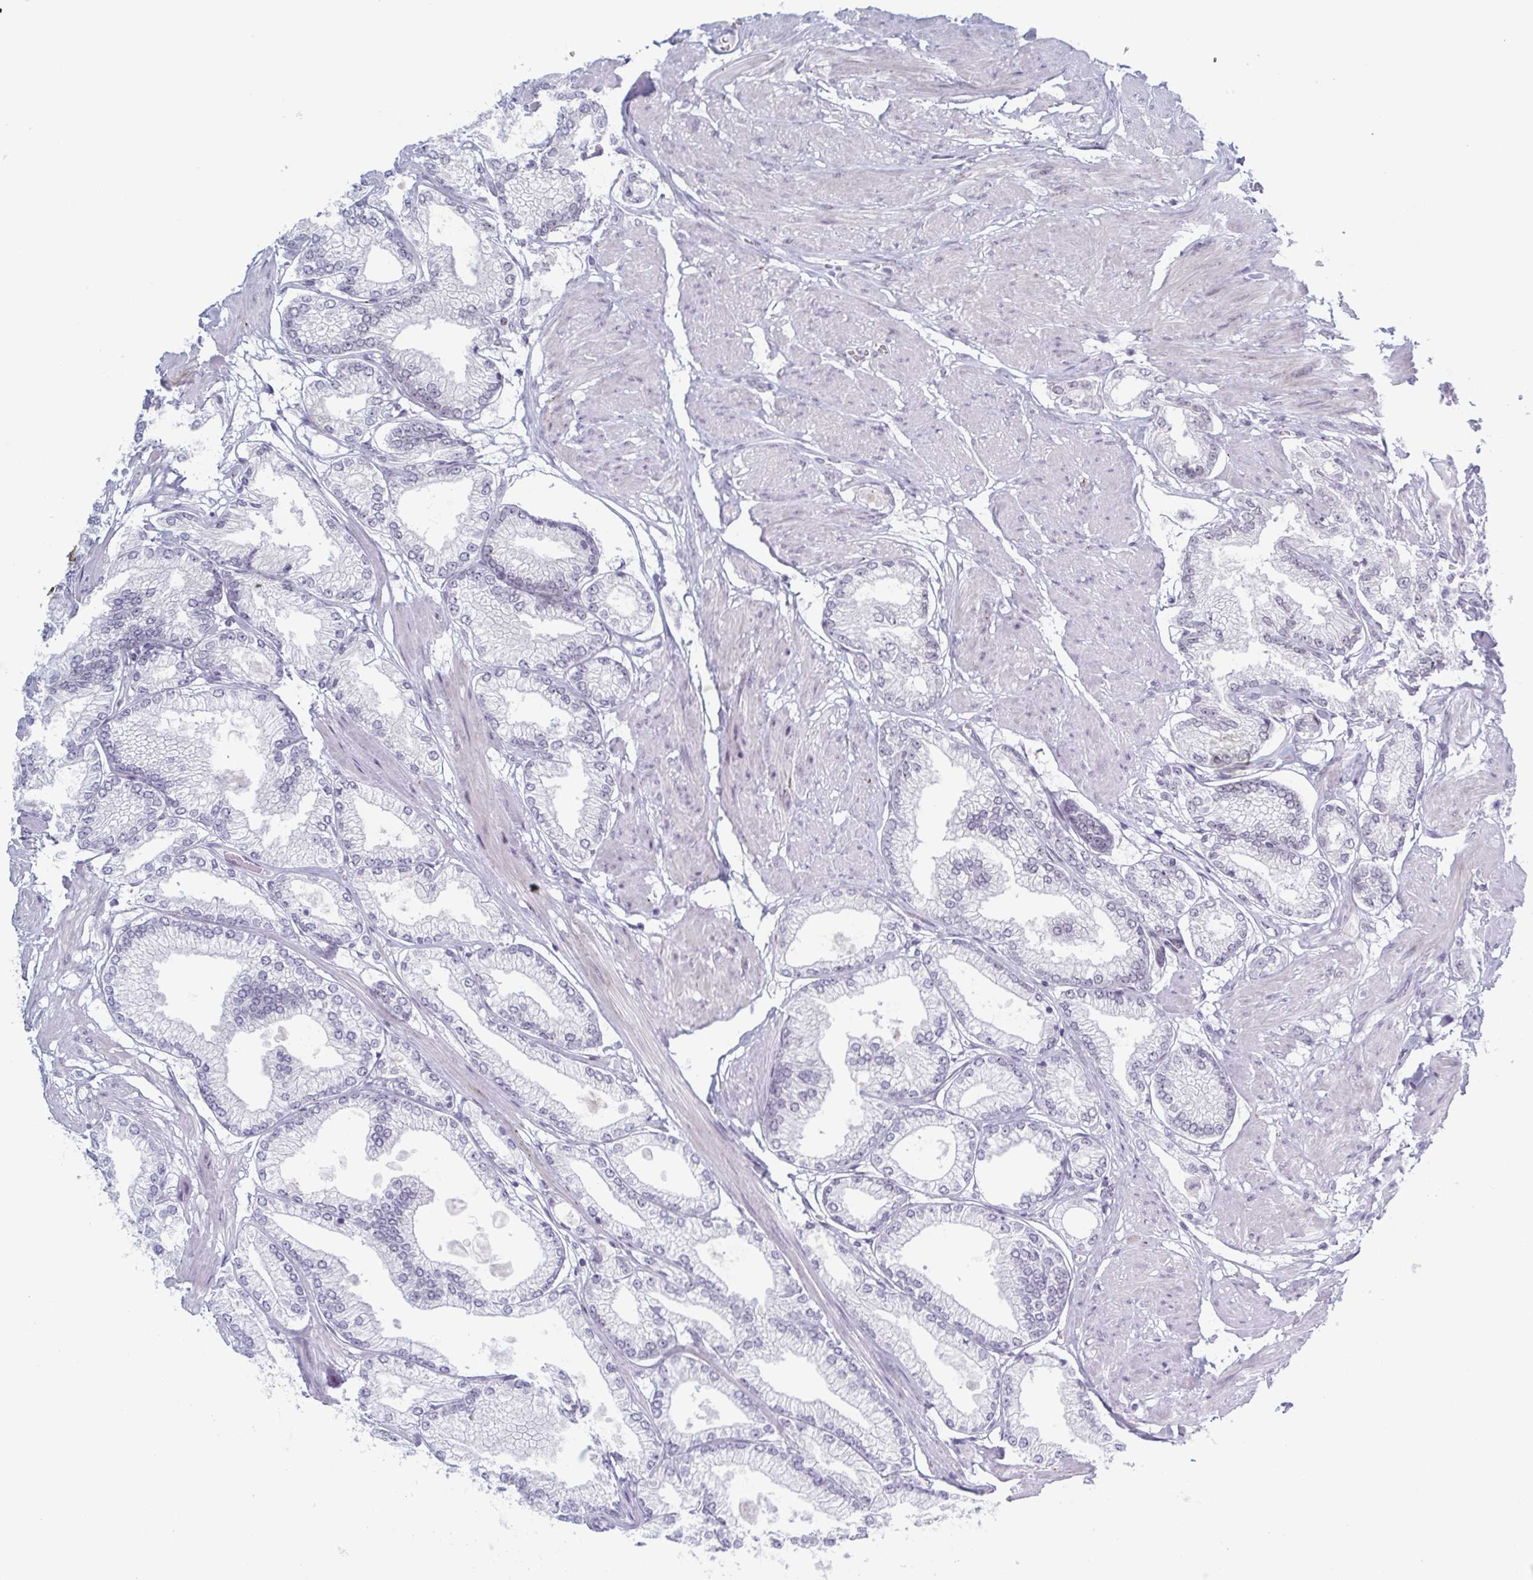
{"staining": {"intensity": "negative", "quantity": "none", "location": "none"}, "tissue": "prostate cancer", "cell_type": "Tumor cells", "image_type": "cancer", "snomed": [{"axis": "morphology", "description": "Adenocarcinoma, High grade"}, {"axis": "topography", "description": "Prostate"}], "caption": "Image shows no protein staining in tumor cells of prostate high-grade adenocarcinoma tissue.", "gene": "ZFP64", "patient": {"sex": "male", "age": 68}}